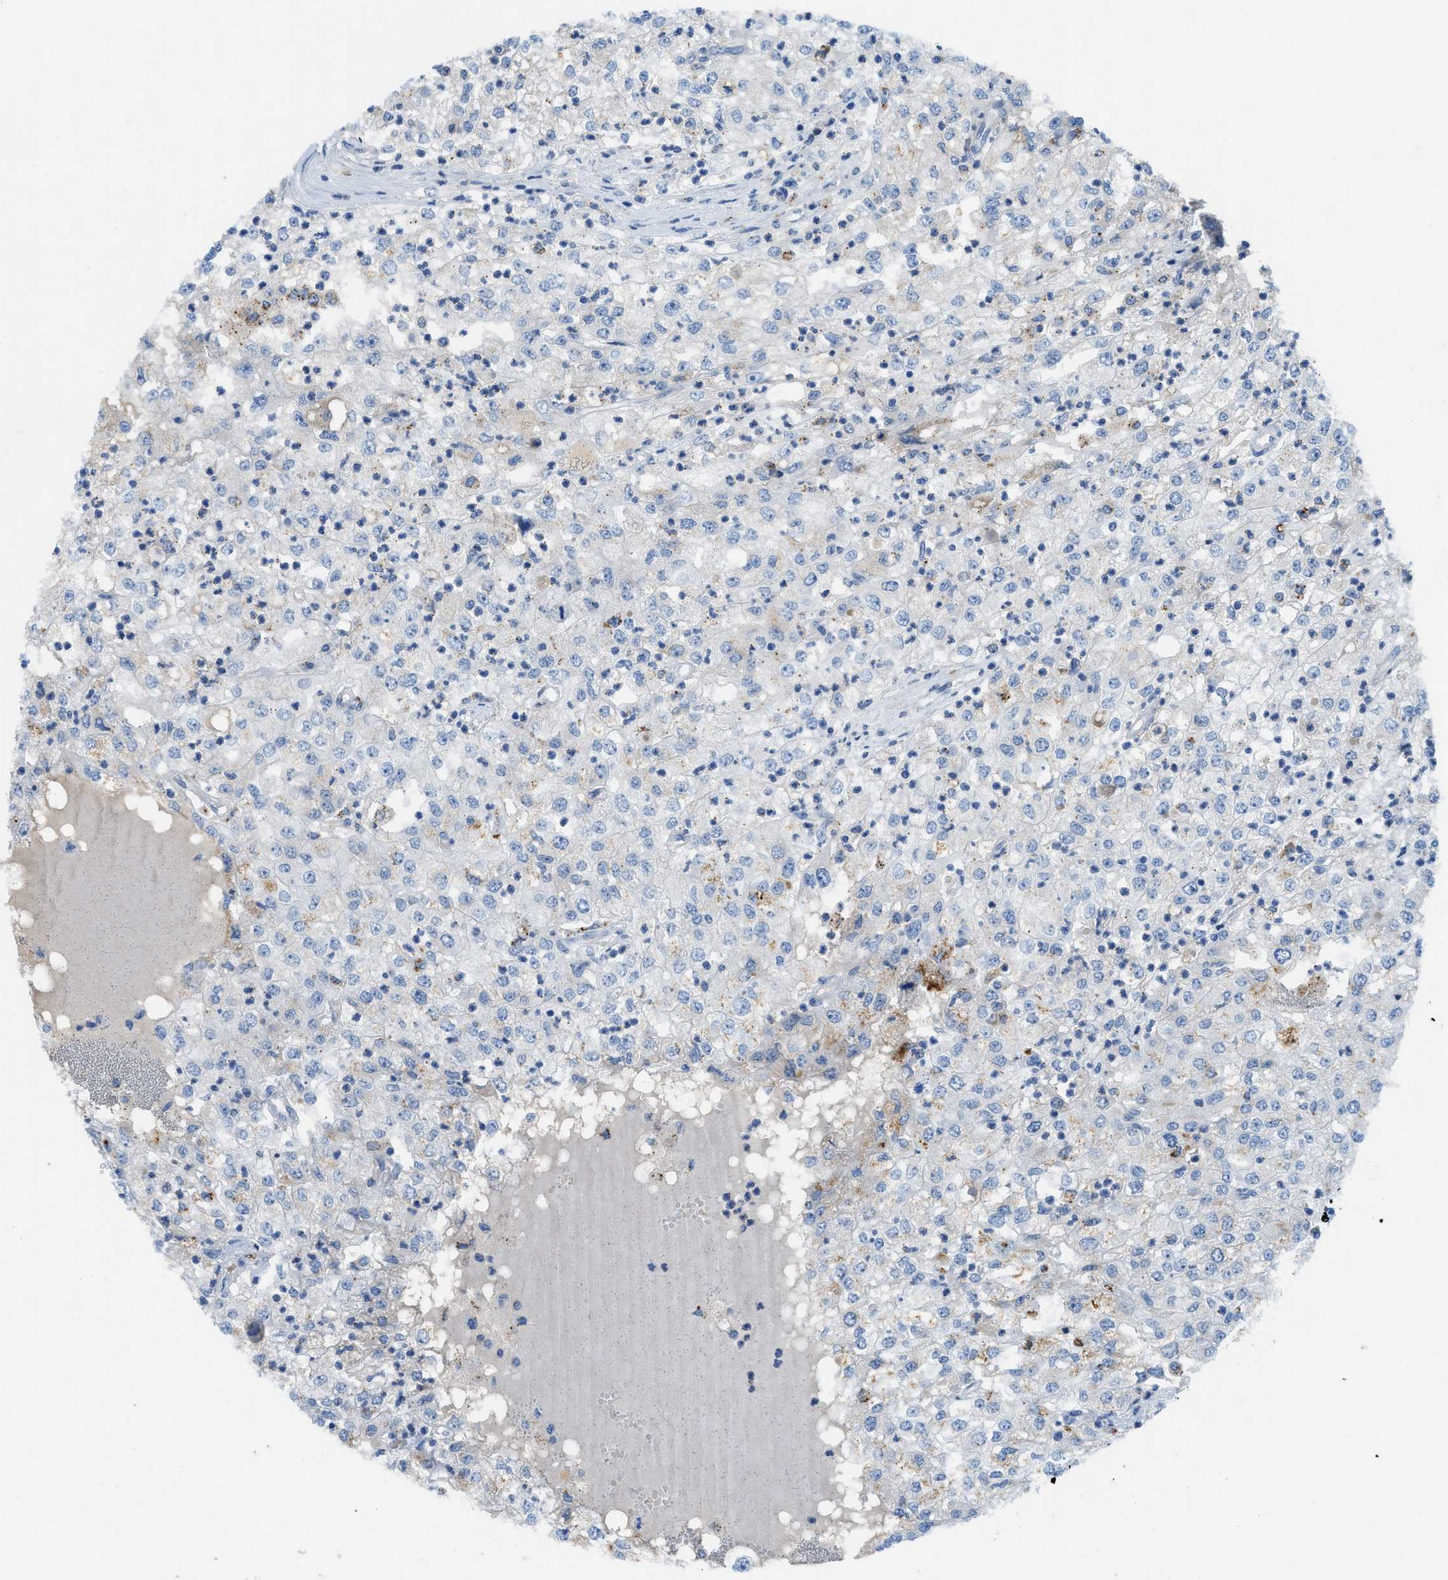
{"staining": {"intensity": "weak", "quantity": "<25%", "location": "cytoplasmic/membranous"}, "tissue": "renal cancer", "cell_type": "Tumor cells", "image_type": "cancer", "snomed": [{"axis": "morphology", "description": "Adenocarcinoma, NOS"}, {"axis": "topography", "description": "Kidney"}], "caption": "There is no significant positivity in tumor cells of renal adenocarcinoma. (DAB (3,3'-diaminobenzidine) immunohistochemistry (IHC), high magnification).", "gene": "TMEM248", "patient": {"sex": "female", "age": 54}}